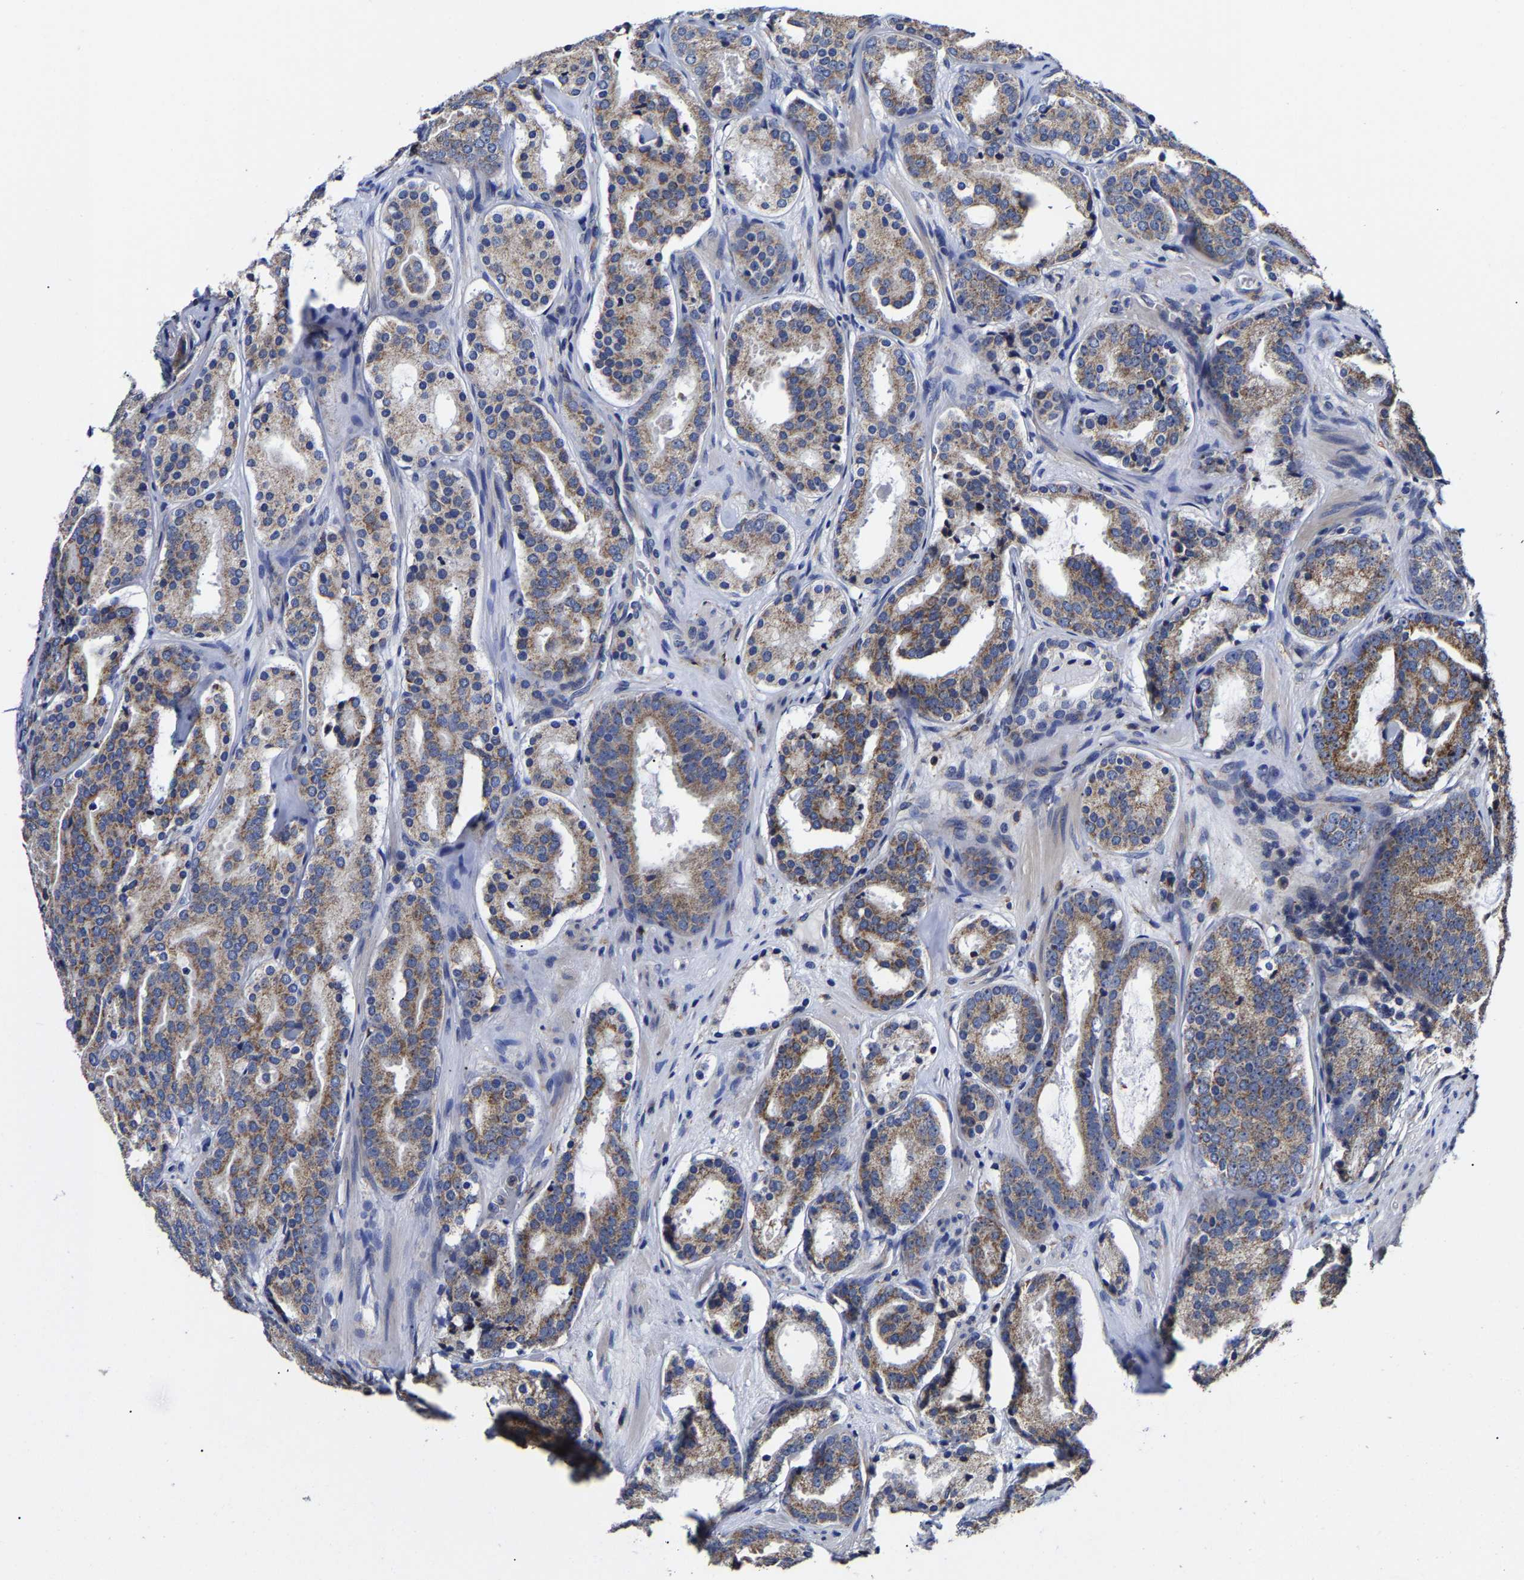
{"staining": {"intensity": "moderate", "quantity": ">75%", "location": "cytoplasmic/membranous"}, "tissue": "prostate cancer", "cell_type": "Tumor cells", "image_type": "cancer", "snomed": [{"axis": "morphology", "description": "Adenocarcinoma, Low grade"}, {"axis": "topography", "description": "Prostate"}], "caption": "The image reveals immunohistochemical staining of prostate cancer (low-grade adenocarcinoma). There is moderate cytoplasmic/membranous staining is identified in about >75% of tumor cells.", "gene": "AASS", "patient": {"sex": "male", "age": 69}}